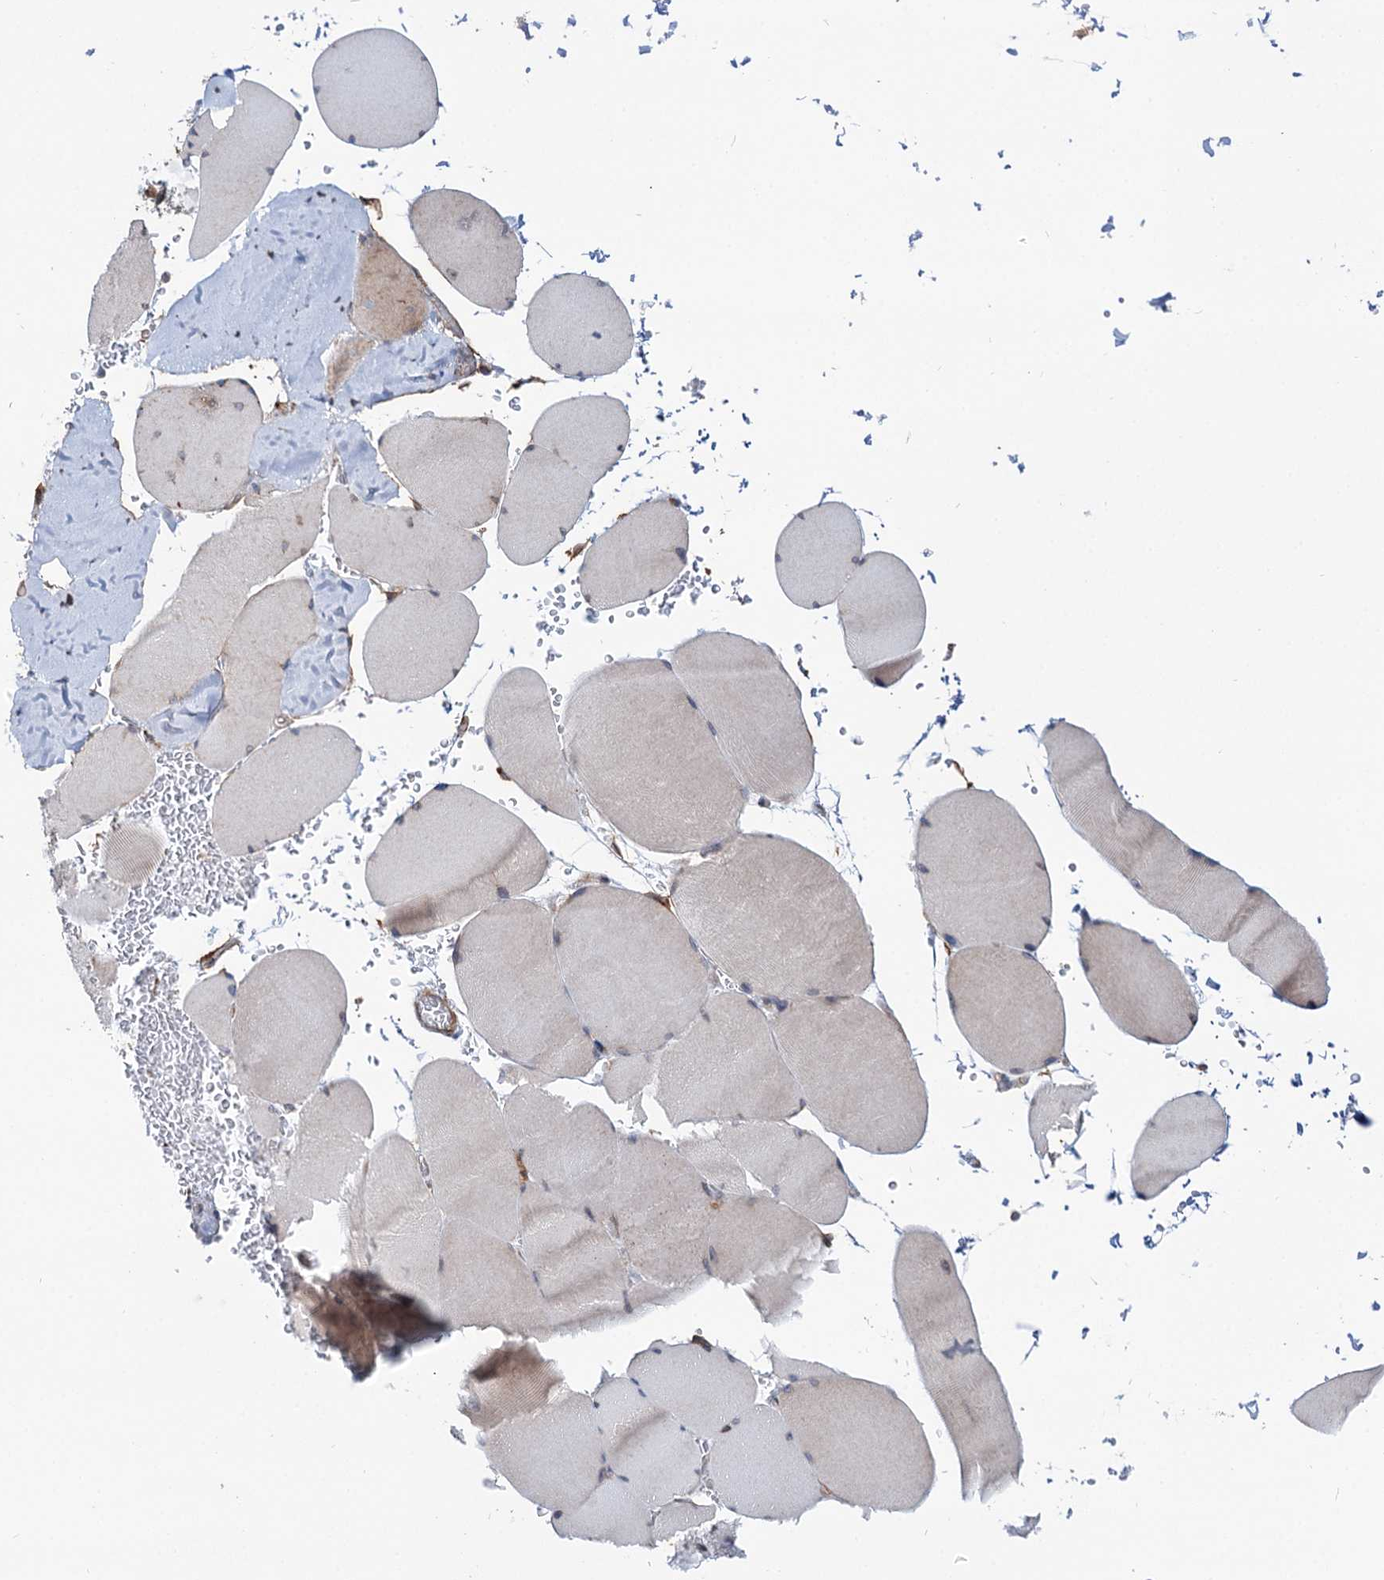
{"staining": {"intensity": "weak", "quantity": "25%-75%", "location": "cytoplasmic/membranous"}, "tissue": "skeletal muscle", "cell_type": "Myocytes", "image_type": "normal", "snomed": [{"axis": "morphology", "description": "Normal tissue, NOS"}, {"axis": "topography", "description": "Skeletal muscle"}, {"axis": "topography", "description": "Head-Neck"}], "caption": "The photomicrograph shows staining of benign skeletal muscle, revealing weak cytoplasmic/membranous protein positivity (brown color) within myocytes. The staining was performed using DAB (3,3'-diaminobenzidine), with brown indicating positive protein expression. Nuclei are stained blue with hematoxylin.", "gene": "PTDSS2", "patient": {"sex": "male", "age": 66}}